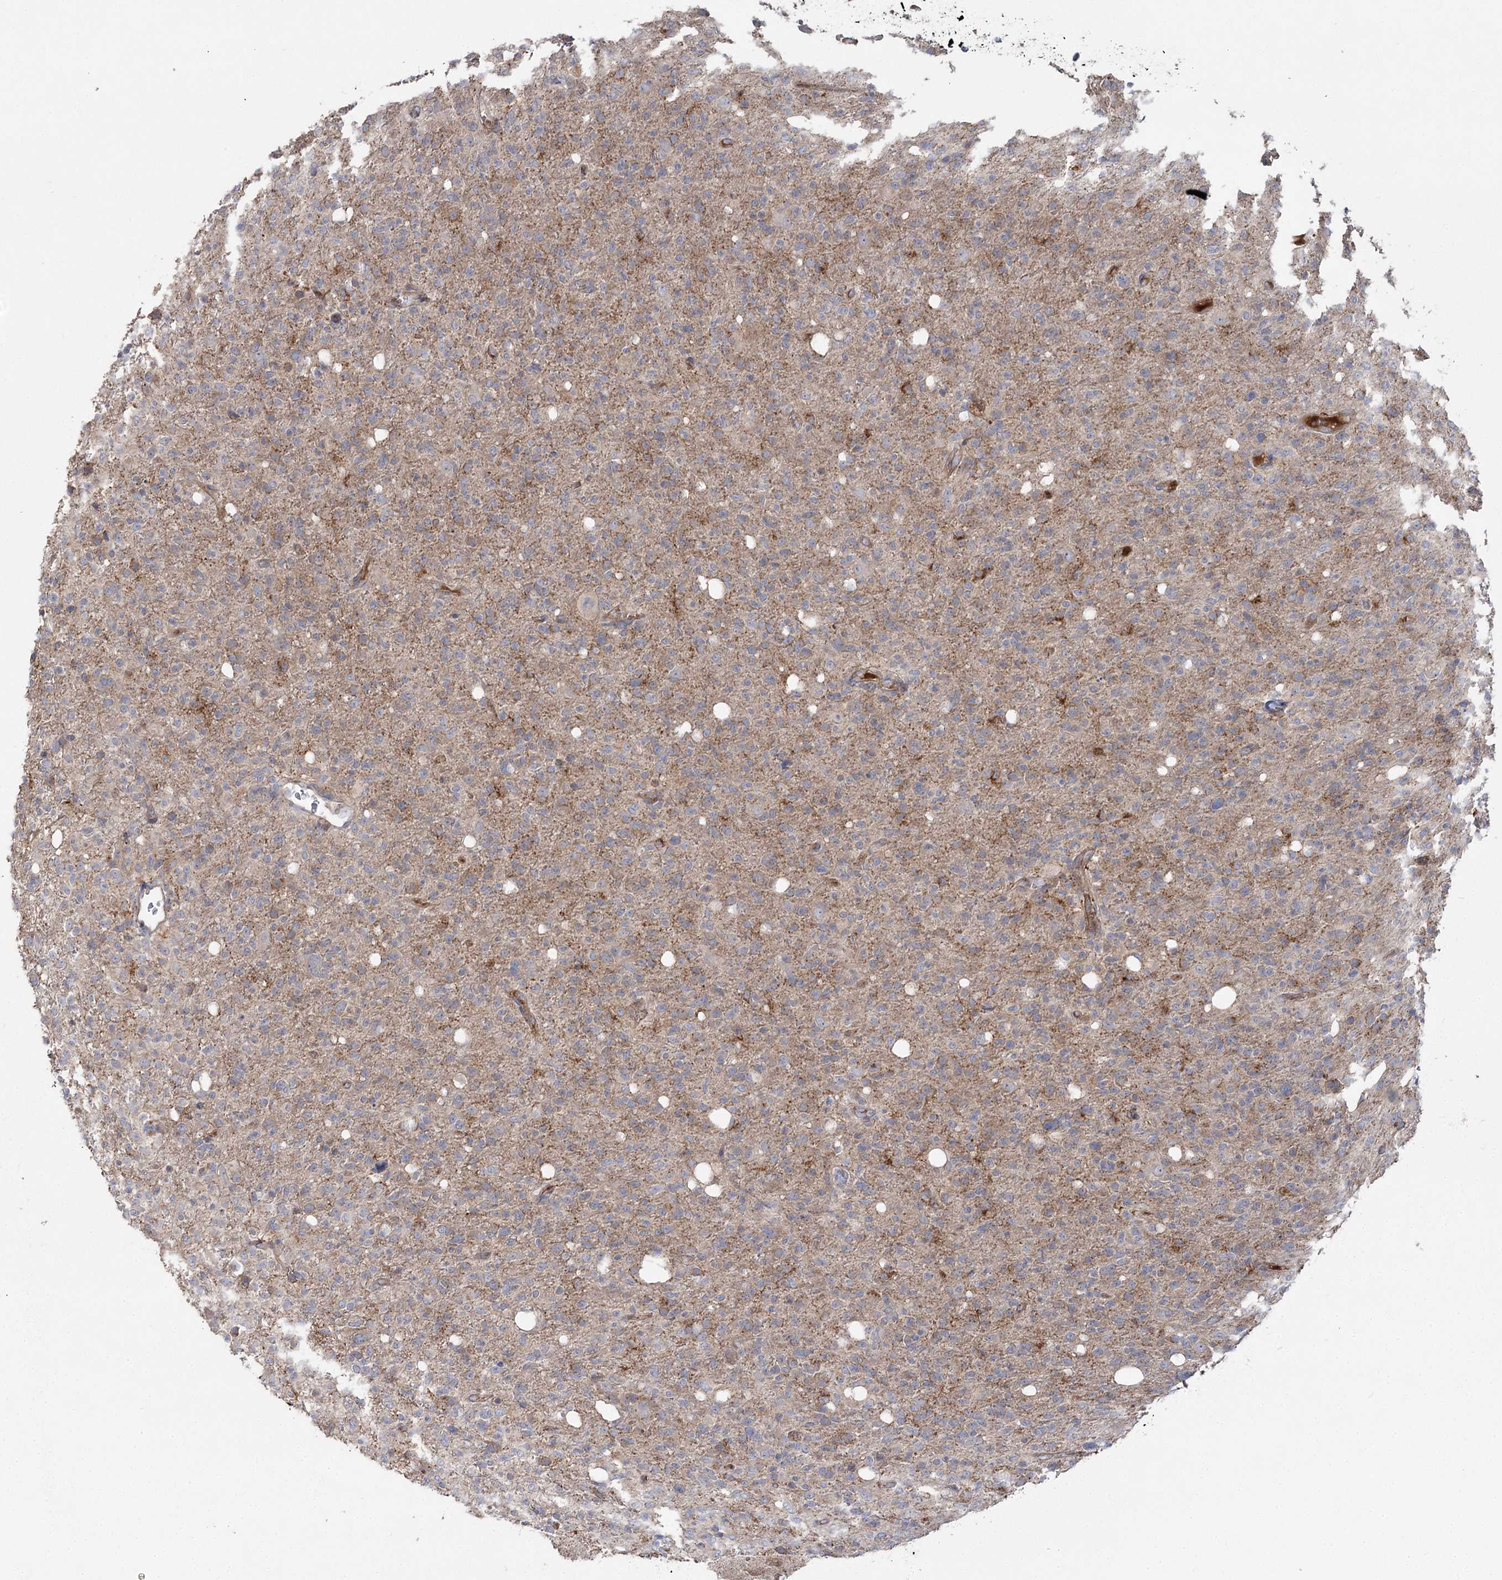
{"staining": {"intensity": "weak", "quantity": "<25%", "location": "cytoplasmic/membranous"}, "tissue": "glioma", "cell_type": "Tumor cells", "image_type": "cancer", "snomed": [{"axis": "morphology", "description": "Glioma, malignant, High grade"}, {"axis": "topography", "description": "Brain"}], "caption": "Glioma was stained to show a protein in brown. There is no significant staining in tumor cells.", "gene": "KIAA0825", "patient": {"sex": "female", "age": 57}}